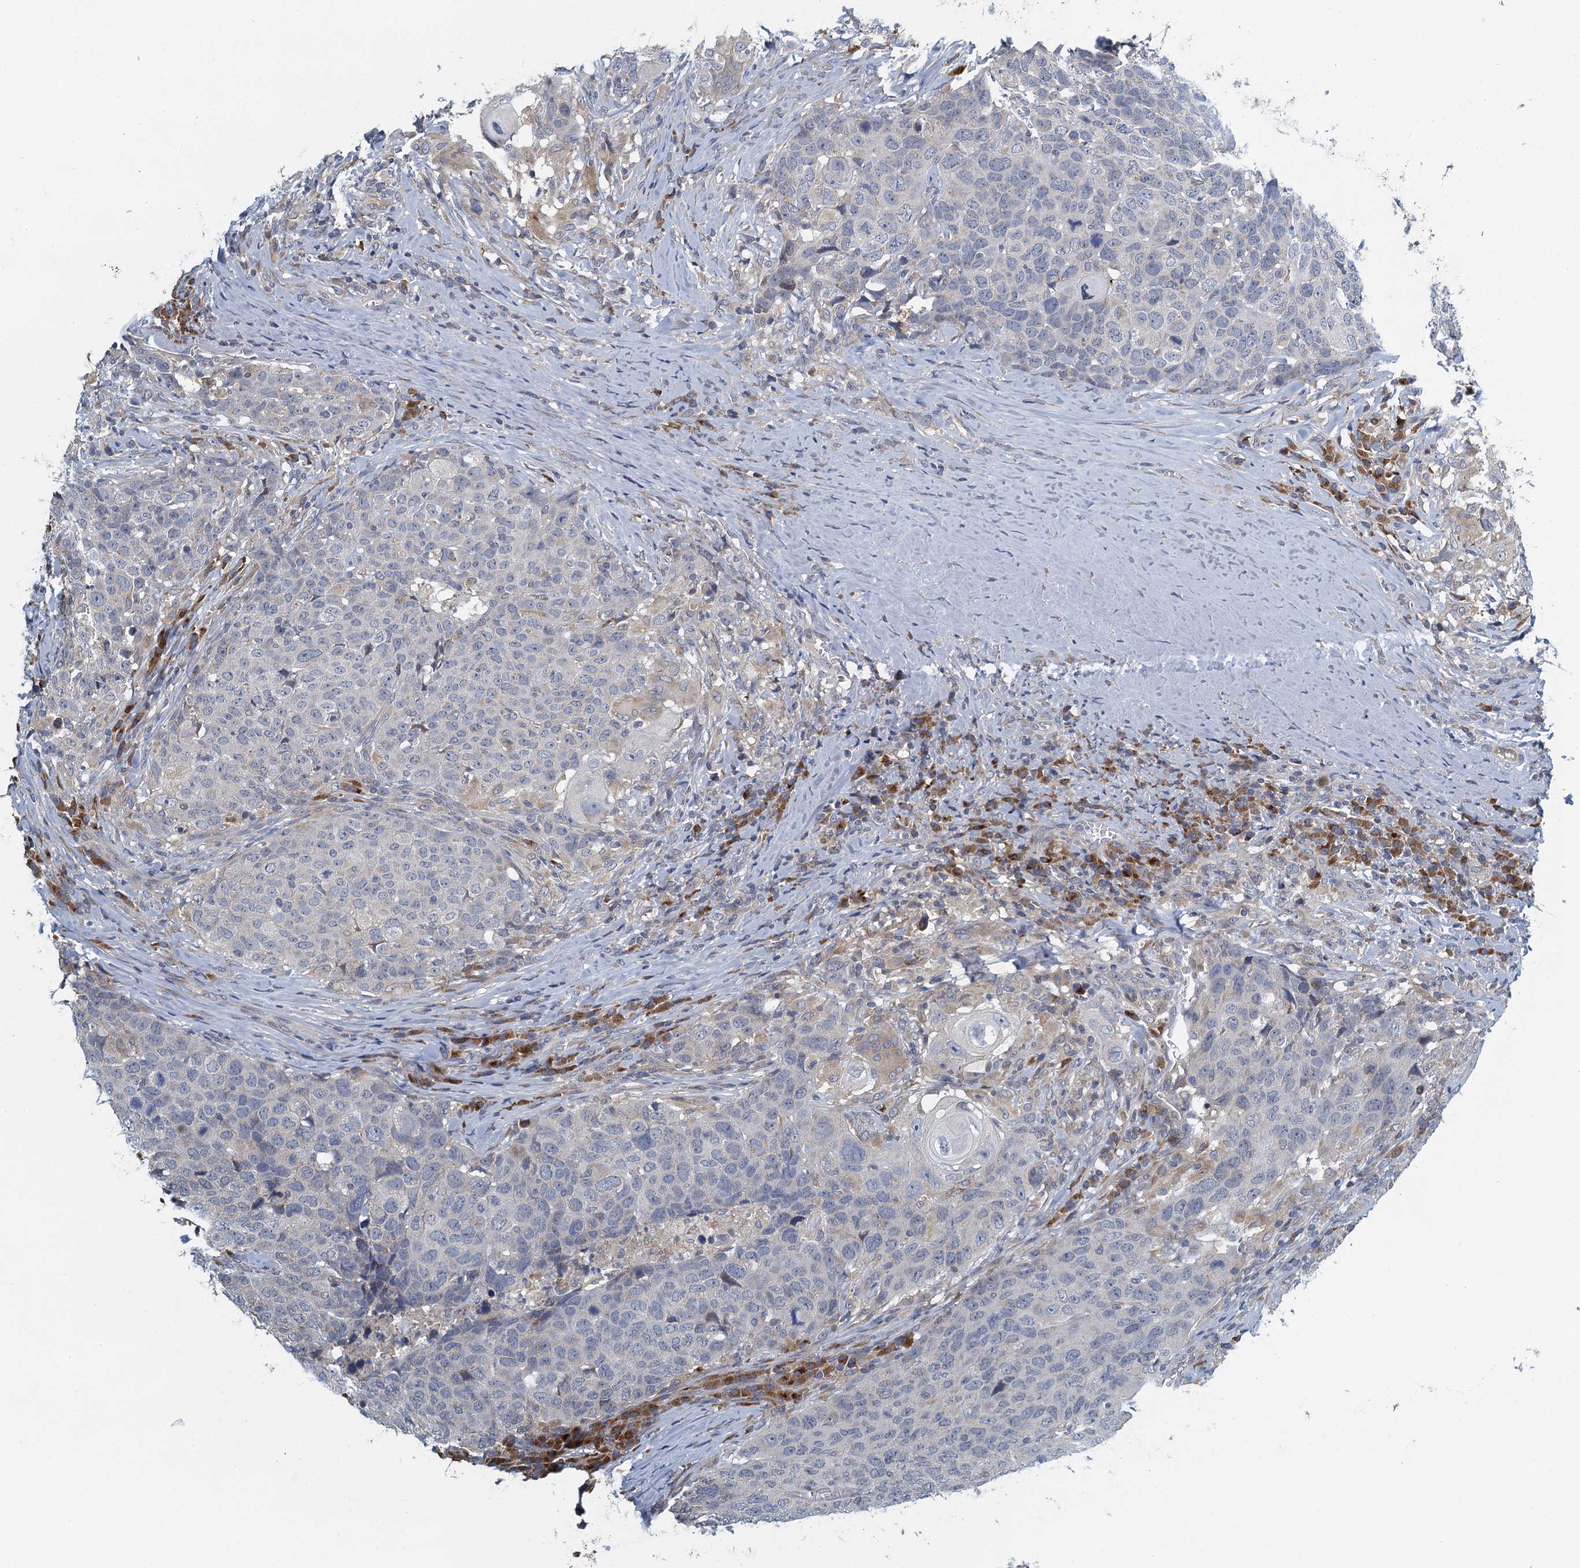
{"staining": {"intensity": "negative", "quantity": "none", "location": "none"}, "tissue": "head and neck cancer", "cell_type": "Tumor cells", "image_type": "cancer", "snomed": [{"axis": "morphology", "description": "Squamous cell carcinoma, NOS"}, {"axis": "topography", "description": "Head-Neck"}], "caption": "Human head and neck cancer (squamous cell carcinoma) stained for a protein using immunohistochemistry (IHC) shows no positivity in tumor cells.", "gene": "ALG2", "patient": {"sex": "male", "age": 66}}